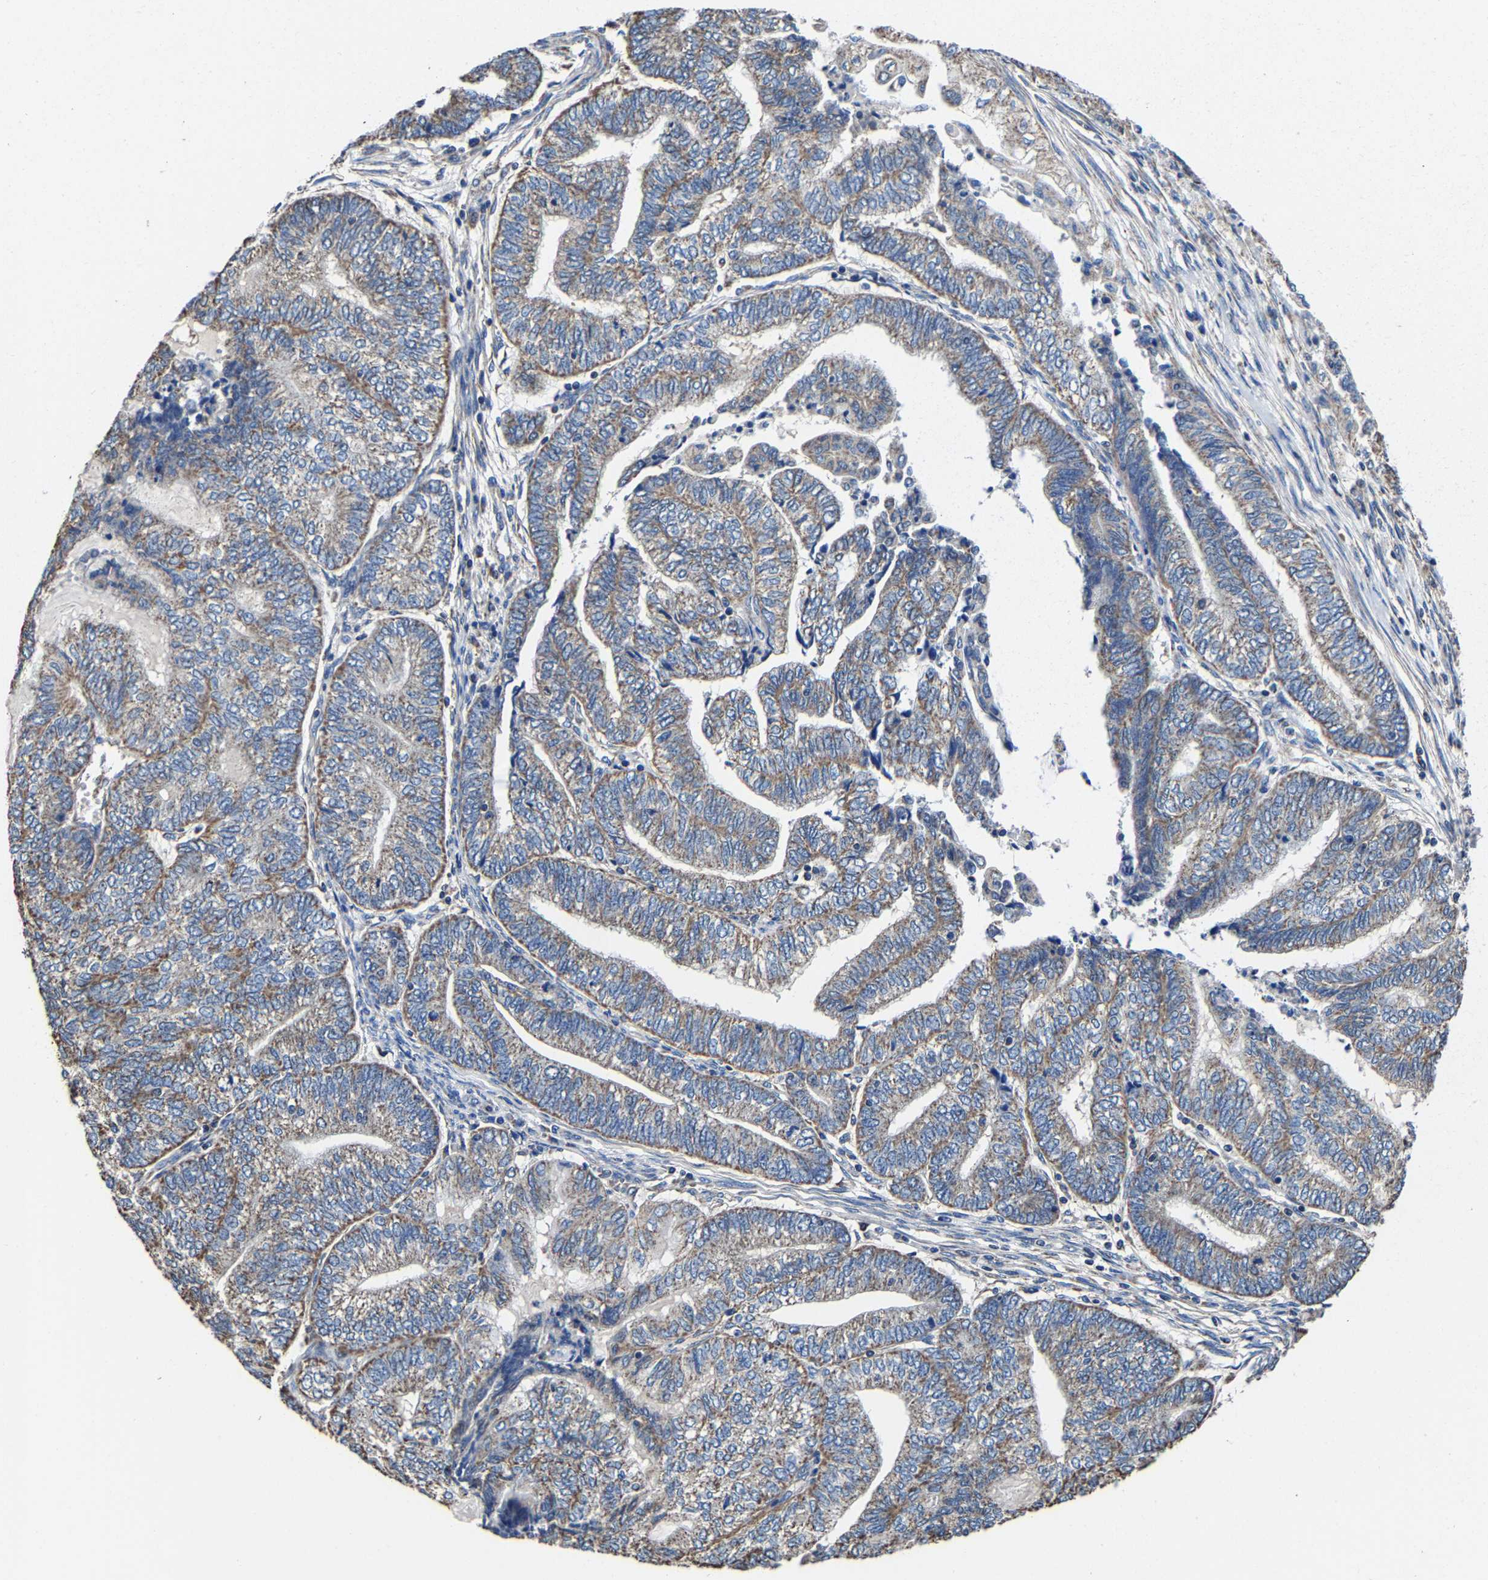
{"staining": {"intensity": "moderate", "quantity": ">75%", "location": "cytoplasmic/membranous"}, "tissue": "endometrial cancer", "cell_type": "Tumor cells", "image_type": "cancer", "snomed": [{"axis": "morphology", "description": "Adenocarcinoma, NOS"}, {"axis": "topography", "description": "Uterus"}, {"axis": "topography", "description": "Endometrium"}], "caption": "Endometrial adenocarcinoma stained with a protein marker displays moderate staining in tumor cells.", "gene": "ZCCHC7", "patient": {"sex": "female", "age": 70}}